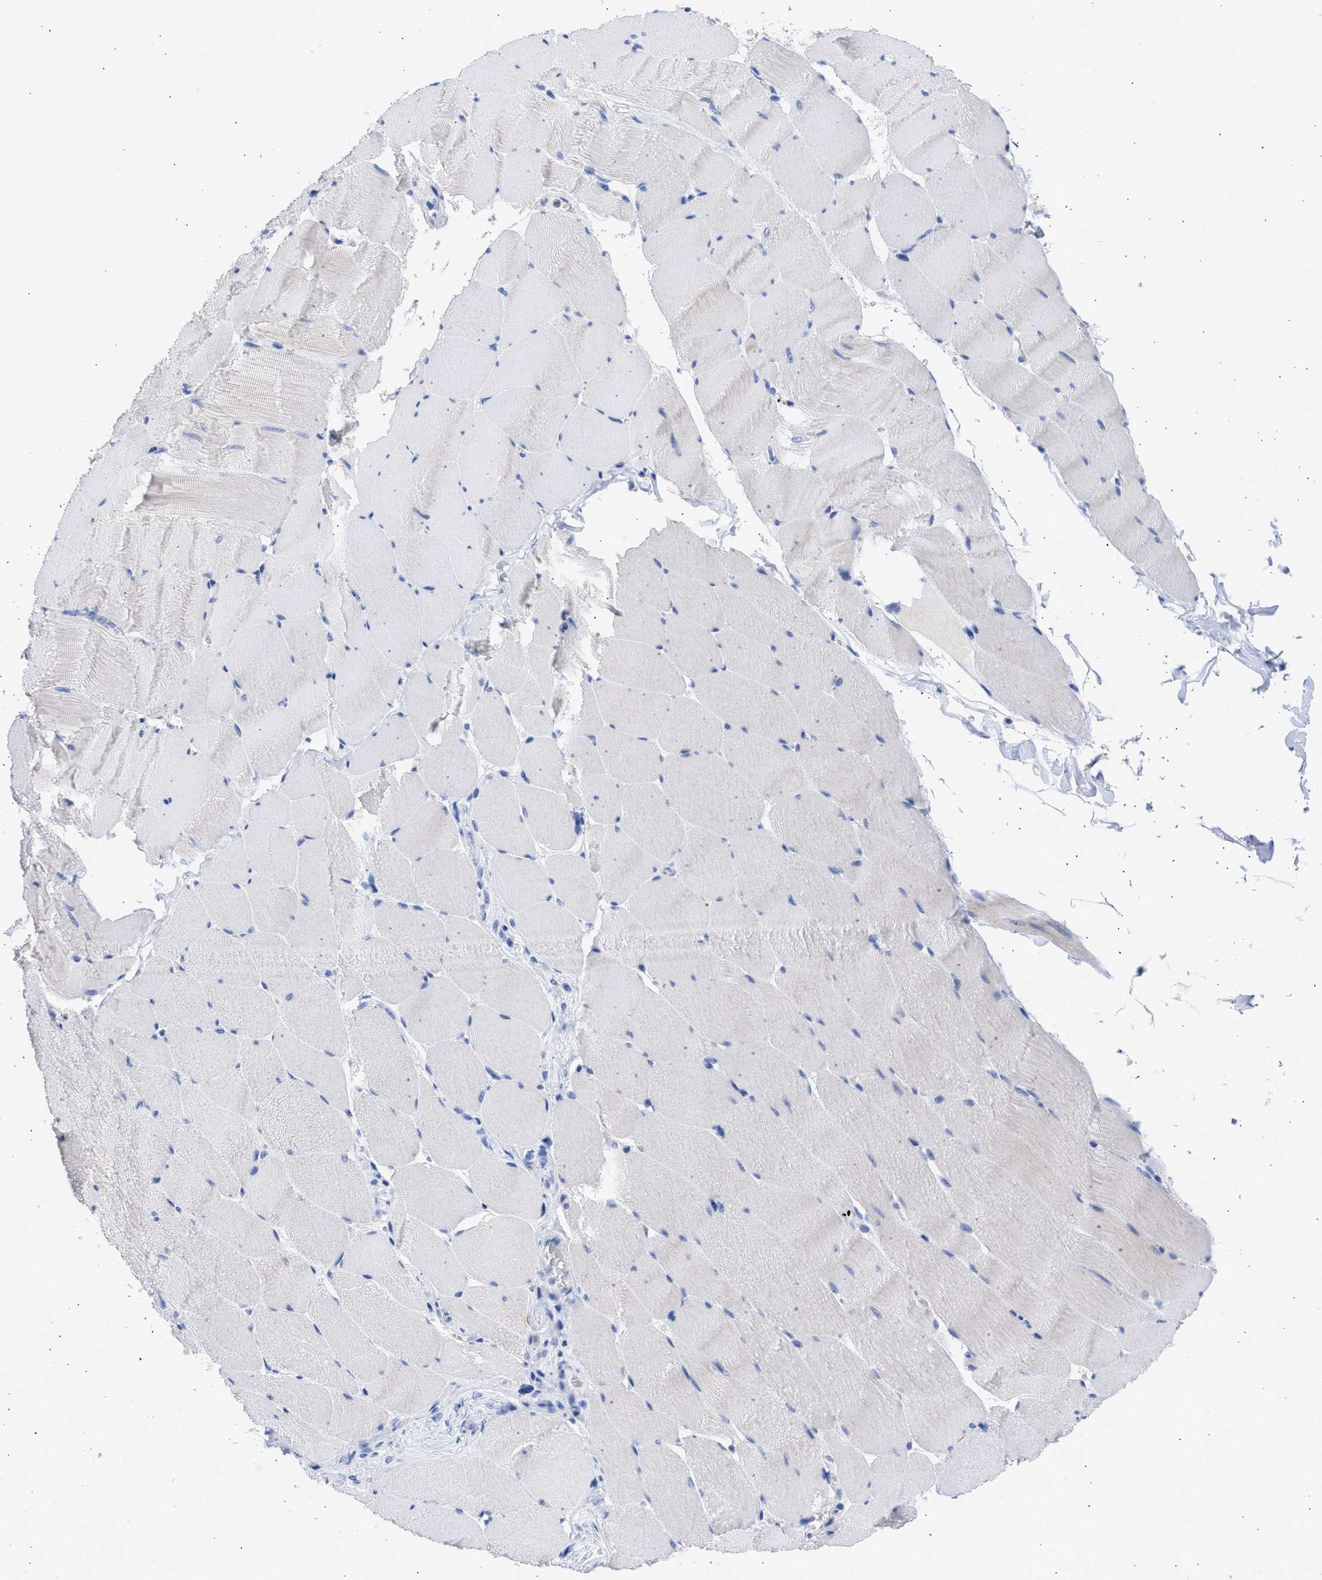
{"staining": {"intensity": "negative", "quantity": "none", "location": "none"}, "tissue": "skeletal muscle", "cell_type": "Myocytes", "image_type": "normal", "snomed": [{"axis": "morphology", "description": "Normal tissue, NOS"}, {"axis": "topography", "description": "Skeletal muscle"}], "caption": "Myocytes show no significant staining in unremarkable skeletal muscle. (DAB (3,3'-diaminobenzidine) immunohistochemistry visualized using brightfield microscopy, high magnification).", "gene": "RSPH1", "patient": {"sex": "male", "age": 62}}